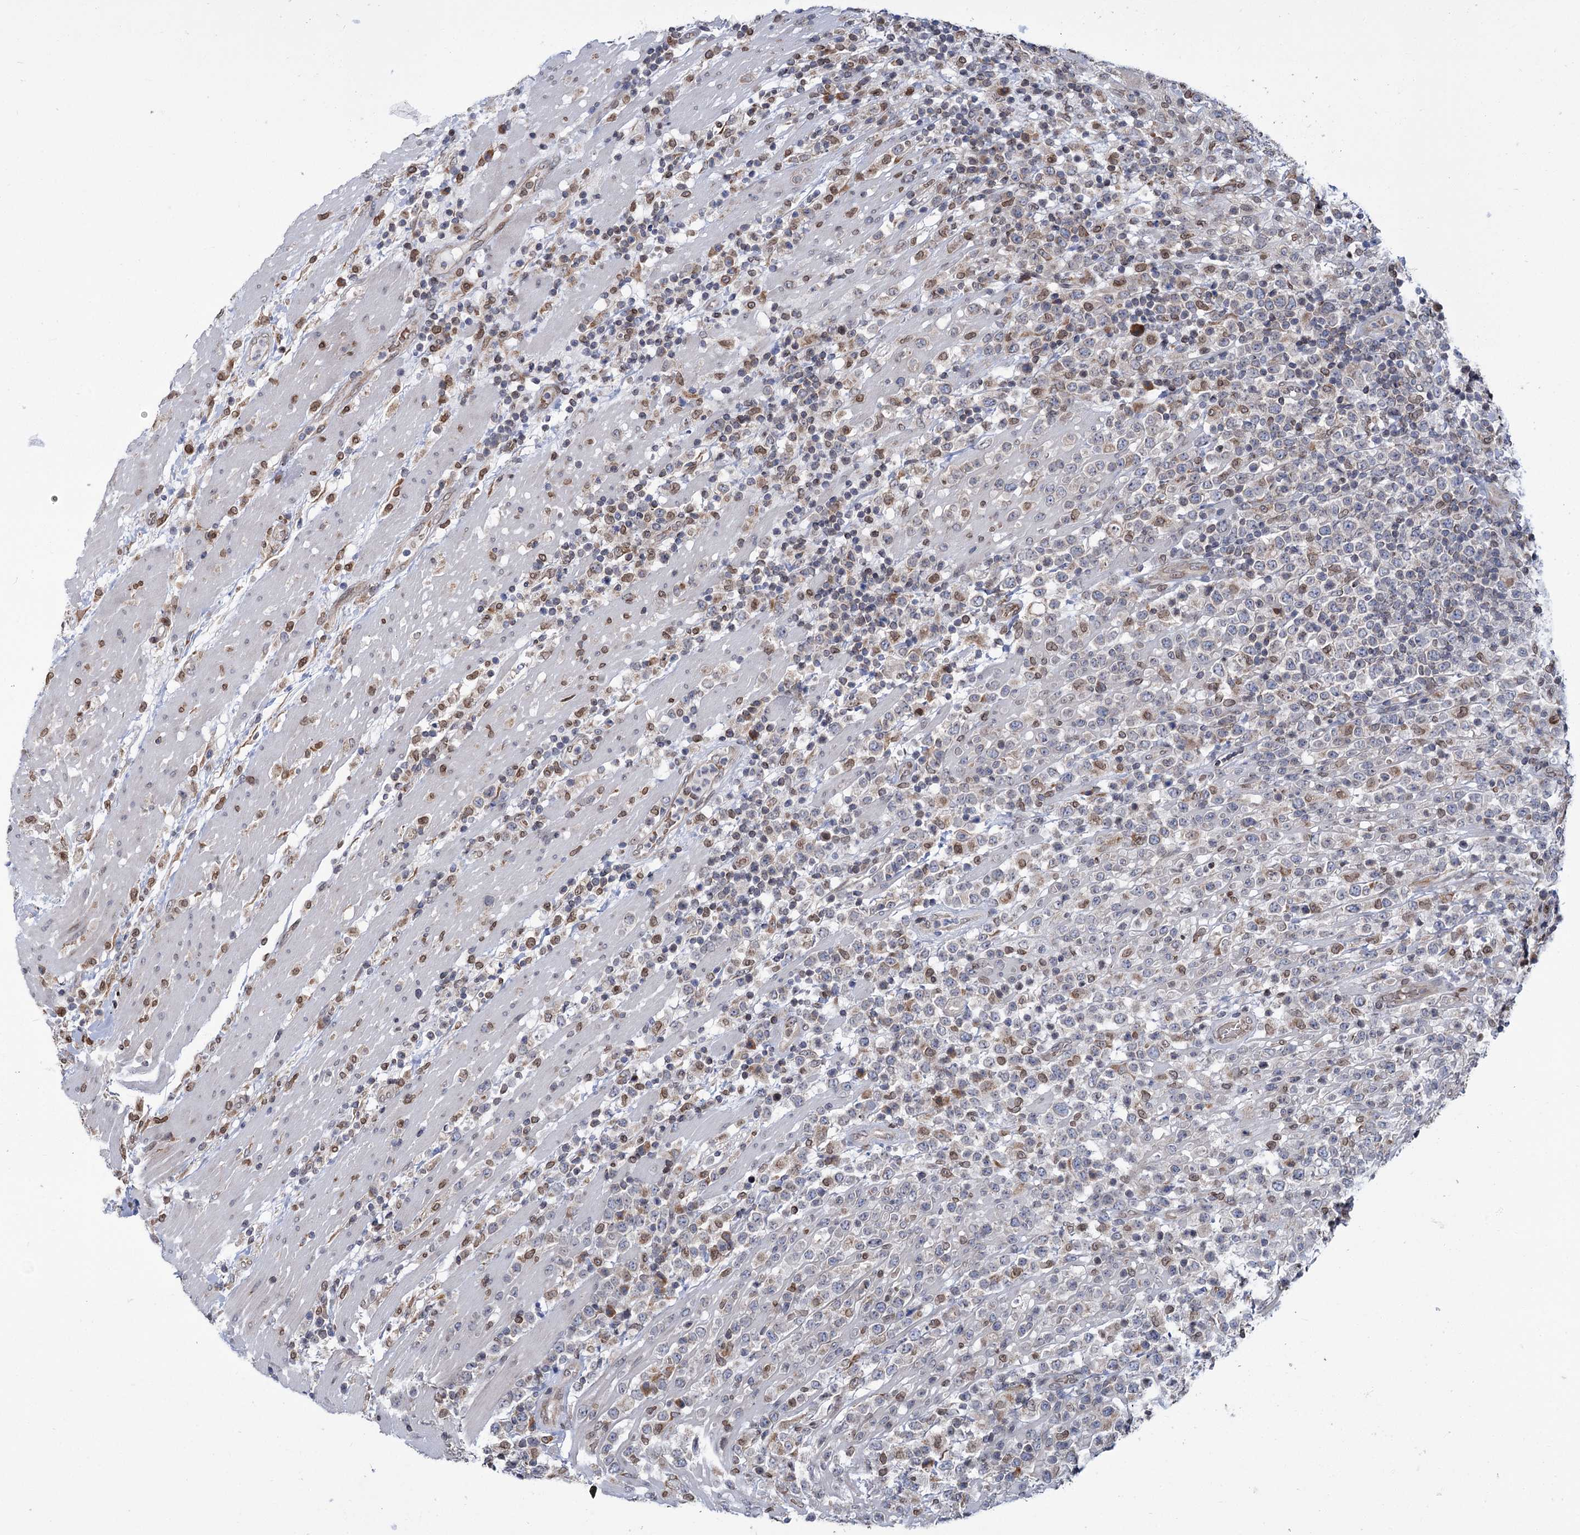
{"staining": {"intensity": "negative", "quantity": "none", "location": "none"}, "tissue": "lymphoma", "cell_type": "Tumor cells", "image_type": "cancer", "snomed": [{"axis": "morphology", "description": "Malignant lymphoma, non-Hodgkin's type, High grade"}, {"axis": "topography", "description": "Colon"}], "caption": "IHC micrograph of human lymphoma stained for a protein (brown), which demonstrates no positivity in tumor cells. (DAB (3,3'-diaminobenzidine) immunohistochemistry with hematoxylin counter stain).", "gene": "CFAP46", "patient": {"sex": "female", "age": 53}}